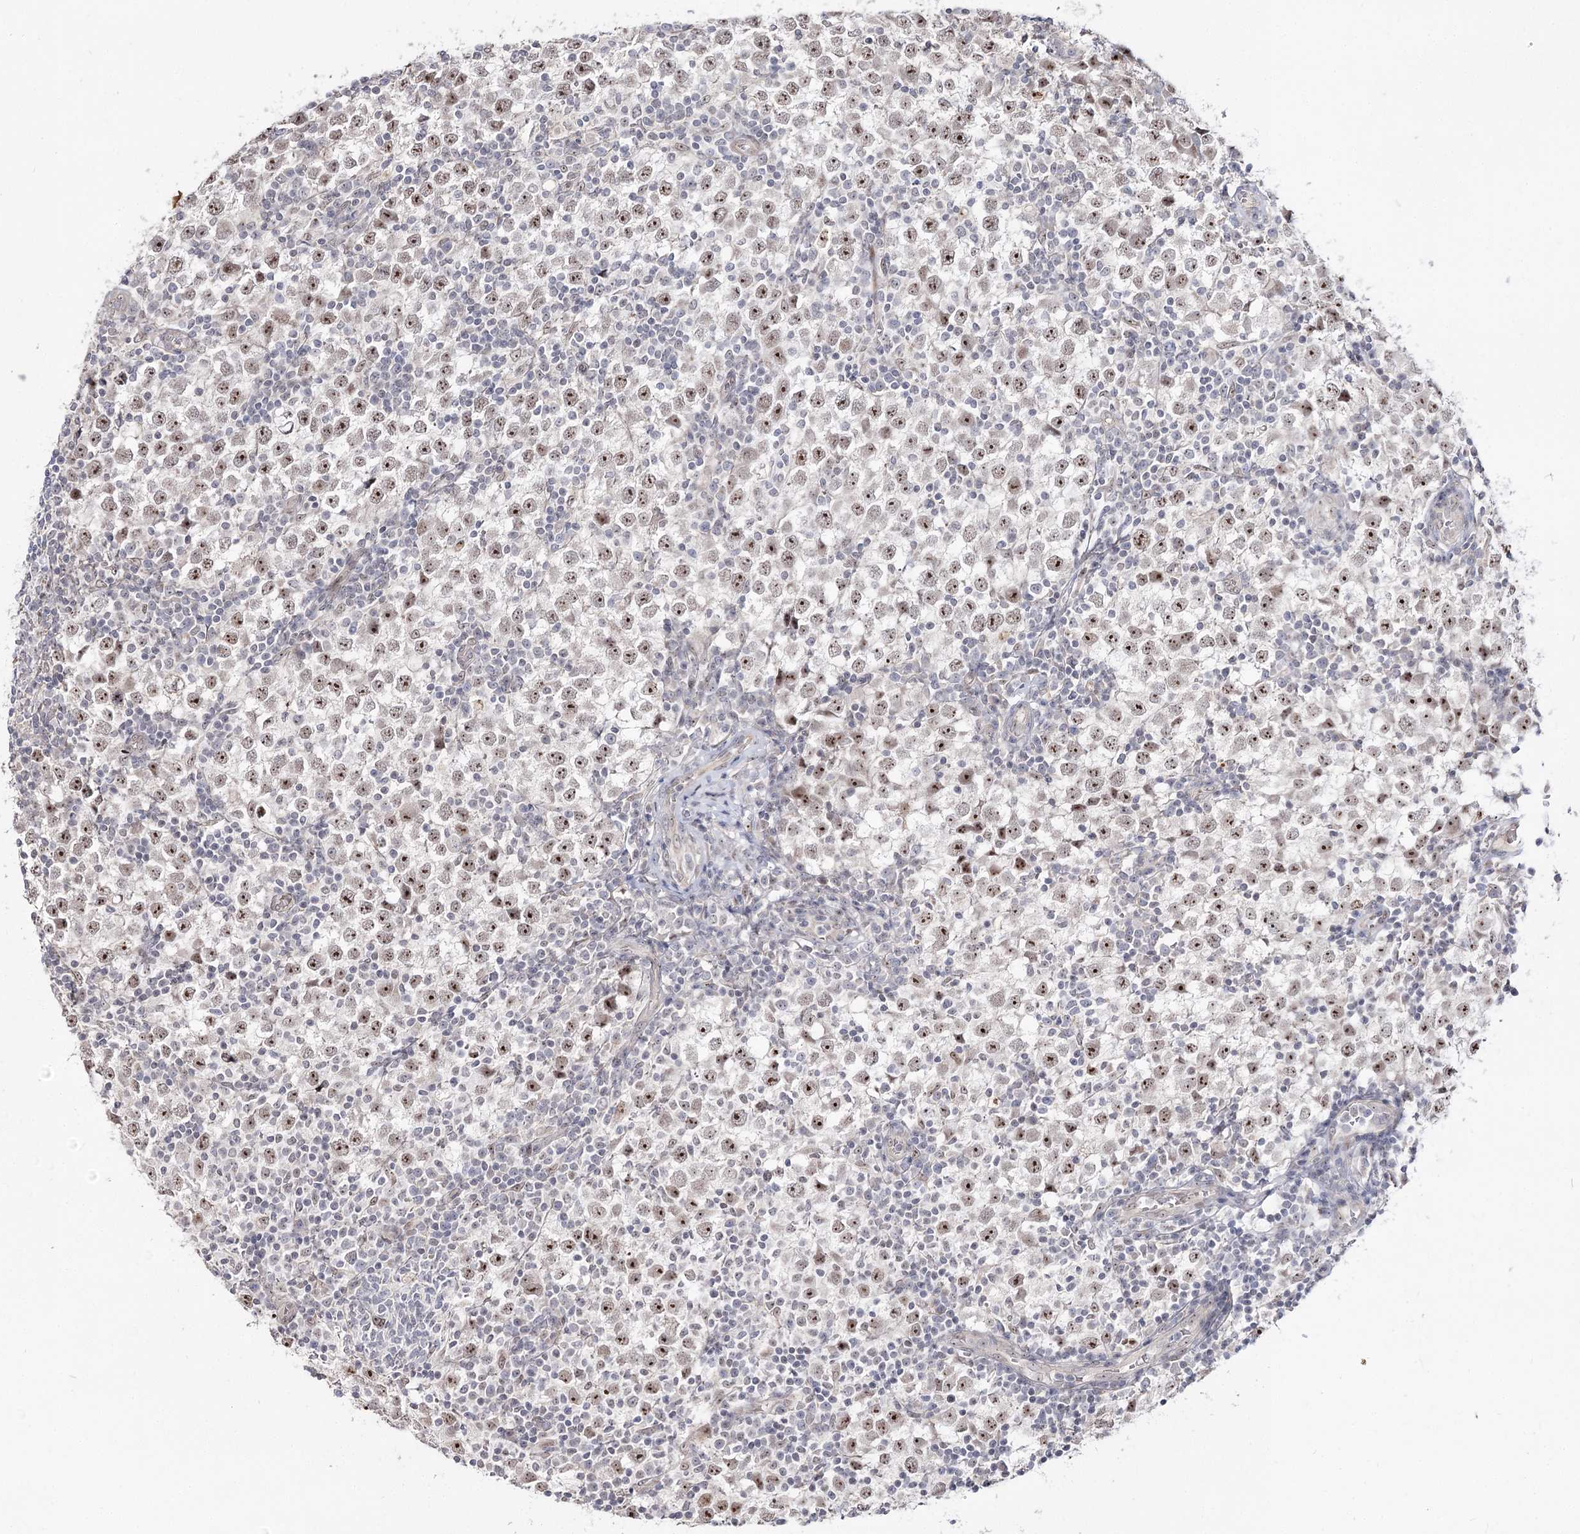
{"staining": {"intensity": "moderate", "quantity": ">75%", "location": "nuclear"}, "tissue": "testis cancer", "cell_type": "Tumor cells", "image_type": "cancer", "snomed": [{"axis": "morphology", "description": "Seminoma, NOS"}, {"axis": "topography", "description": "Testis"}], "caption": "Protein analysis of testis seminoma tissue displays moderate nuclear expression in about >75% of tumor cells.", "gene": "RRP9", "patient": {"sex": "male", "age": 65}}